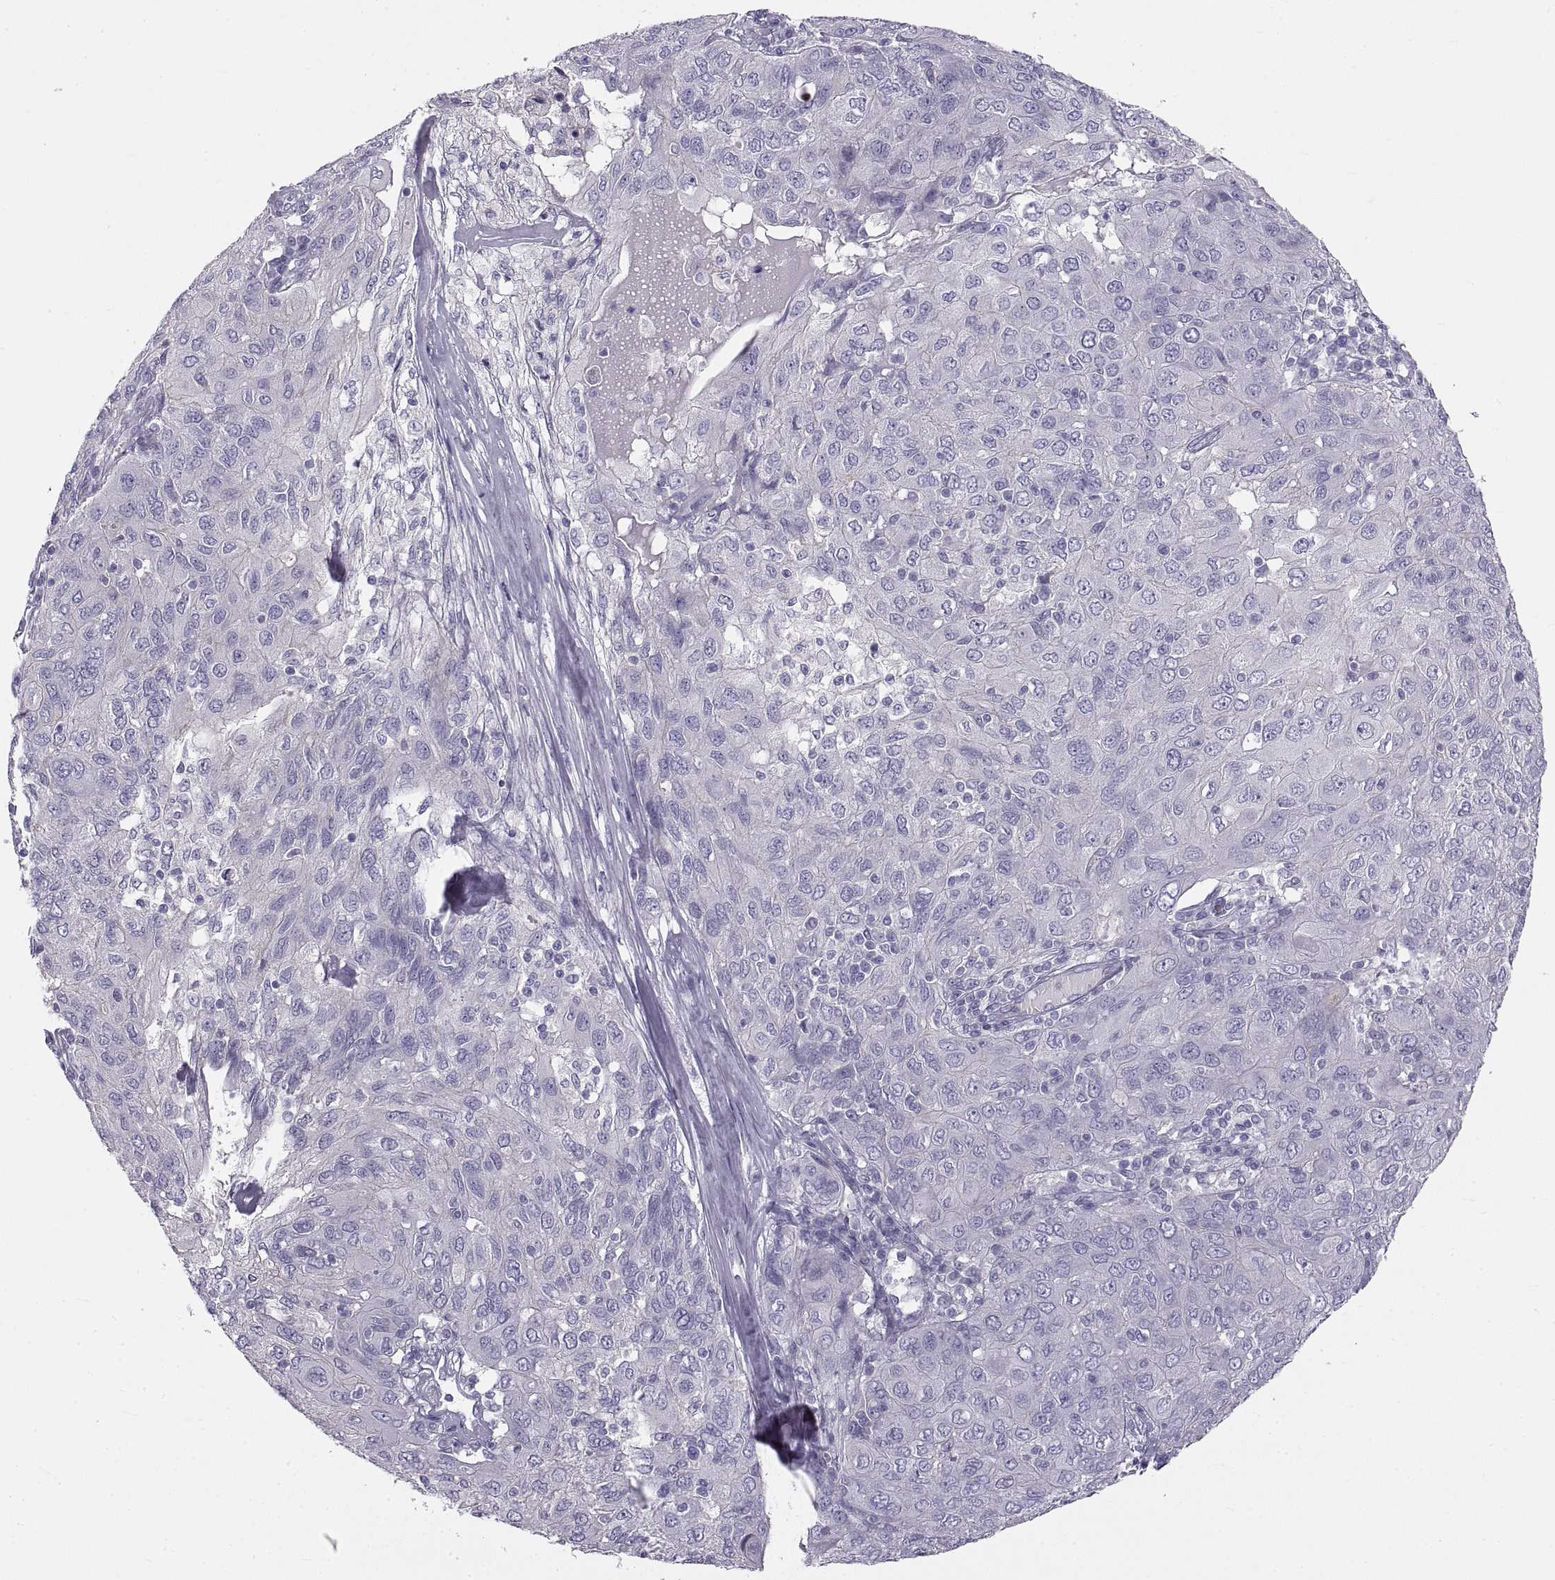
{"staining": {"intensity": "negative", "quantity": "none", "location": "none"}, "tissue": "ovarian cancer", "cell_type": "Tumor cells", "image_type": "cancer", "snomed": [{"axis": "morphology", "description": "Carcinoma, endometroid"}, {"axis": "topography", "description": "Ovary"}], "caption": "Tumor cells show no significant protein expression in endometroid carcinoma (ovarian).", "gene": "CRYBB3", "patient": {"sex": "female", "age": 50}}